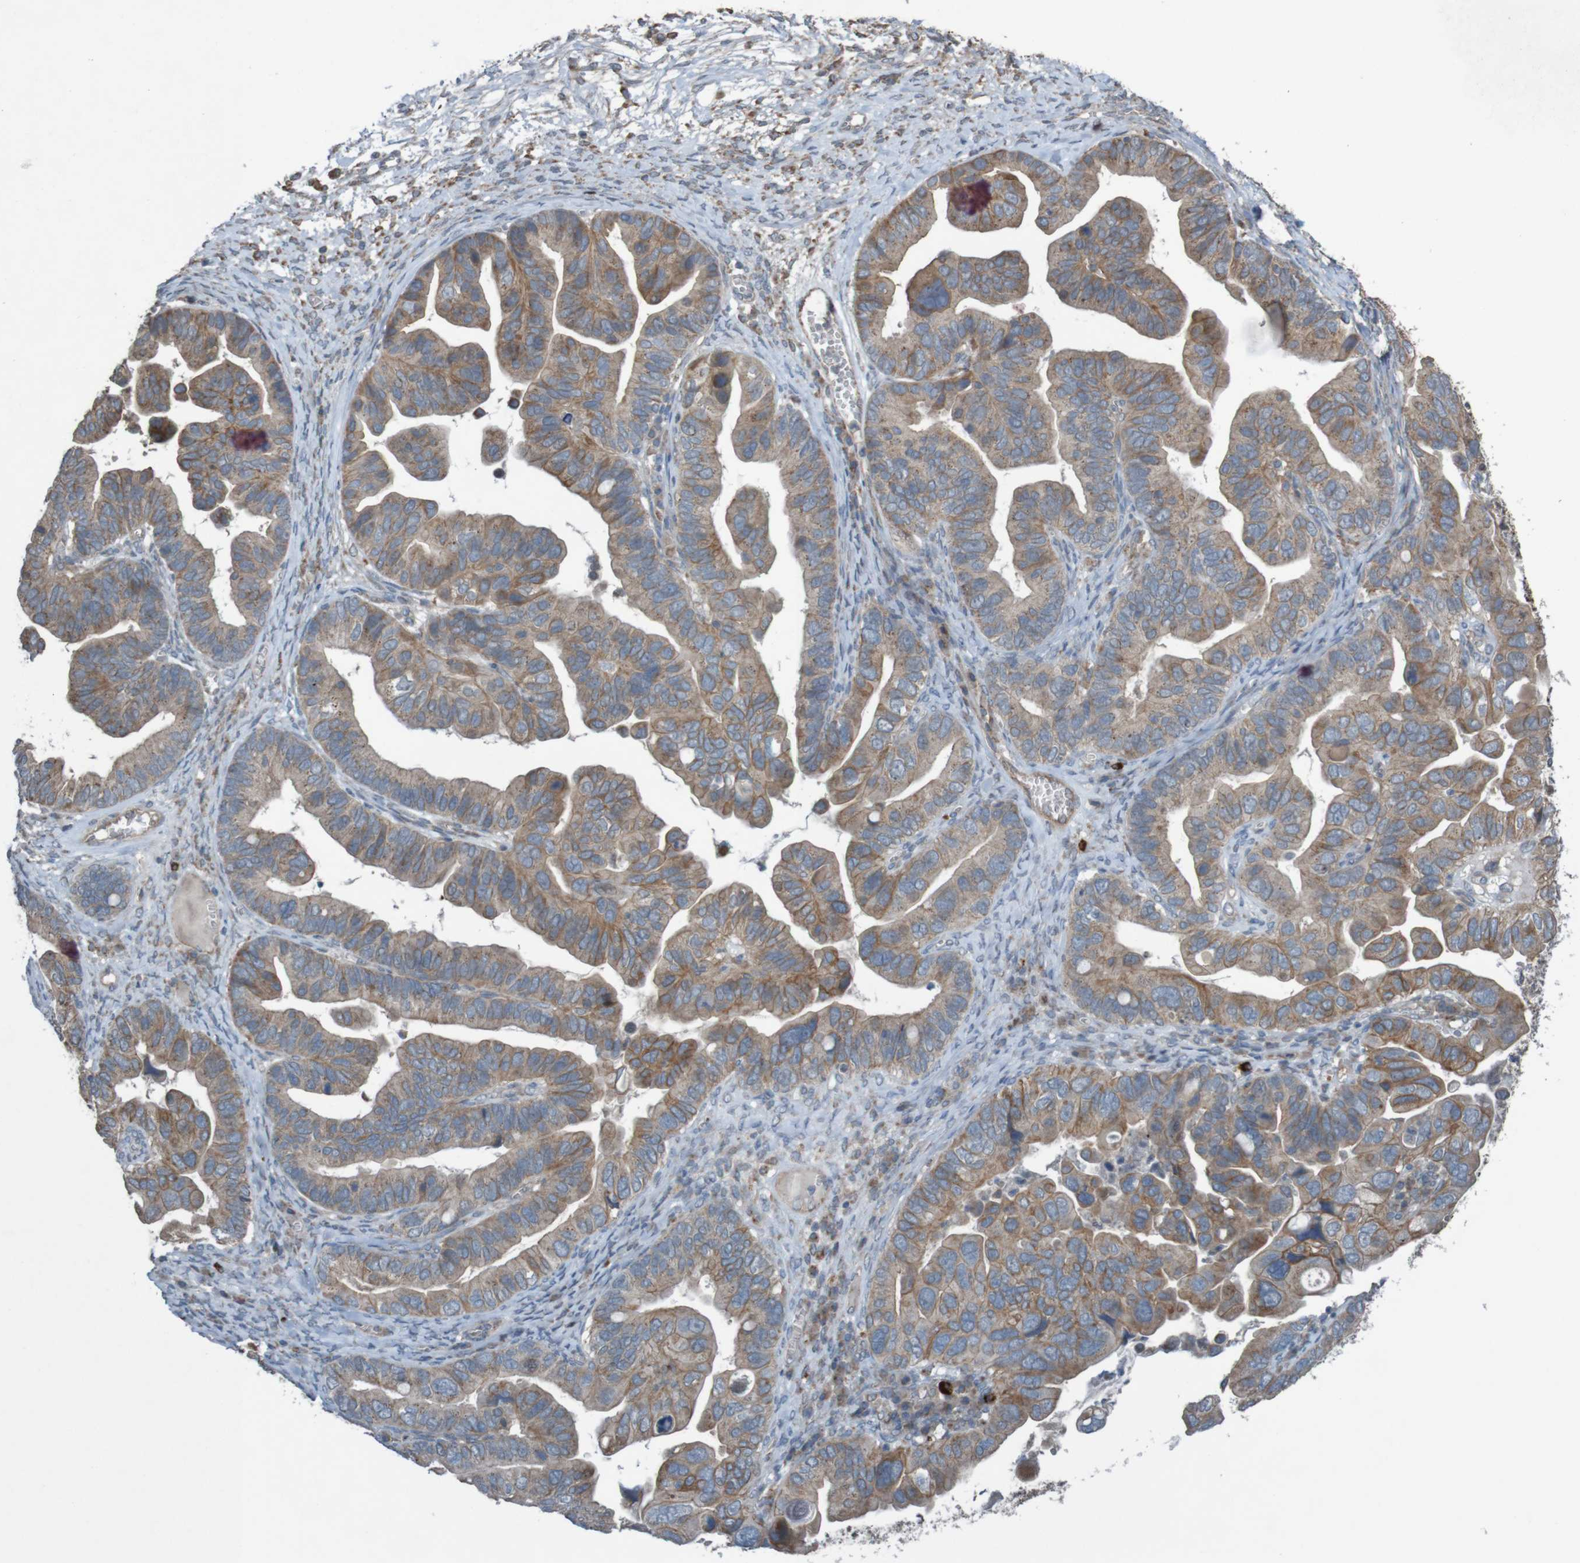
{"staining": {"intensity": "moderate", "quantity": ">75%", "location": "cytoplasmic/membranous"}, "tissue": "ovarian cancer", "cell_type": "Tumor cells", "image_type": "cancer", "snomed": [{"axis": "morphology", "description": "Cystadenocarcinoma, serous, NOS"}, {"axis": "topography", "description": "Ovary"}], "caption": "Immunohistochemical staining of human ovarian cancer reveals medium levels of moderate cytoplasmic/membranous protein positivity in about >75% of tumor cells.", "gene": "B3GAT2", "patient": {"sex": "female", "age": 56}}